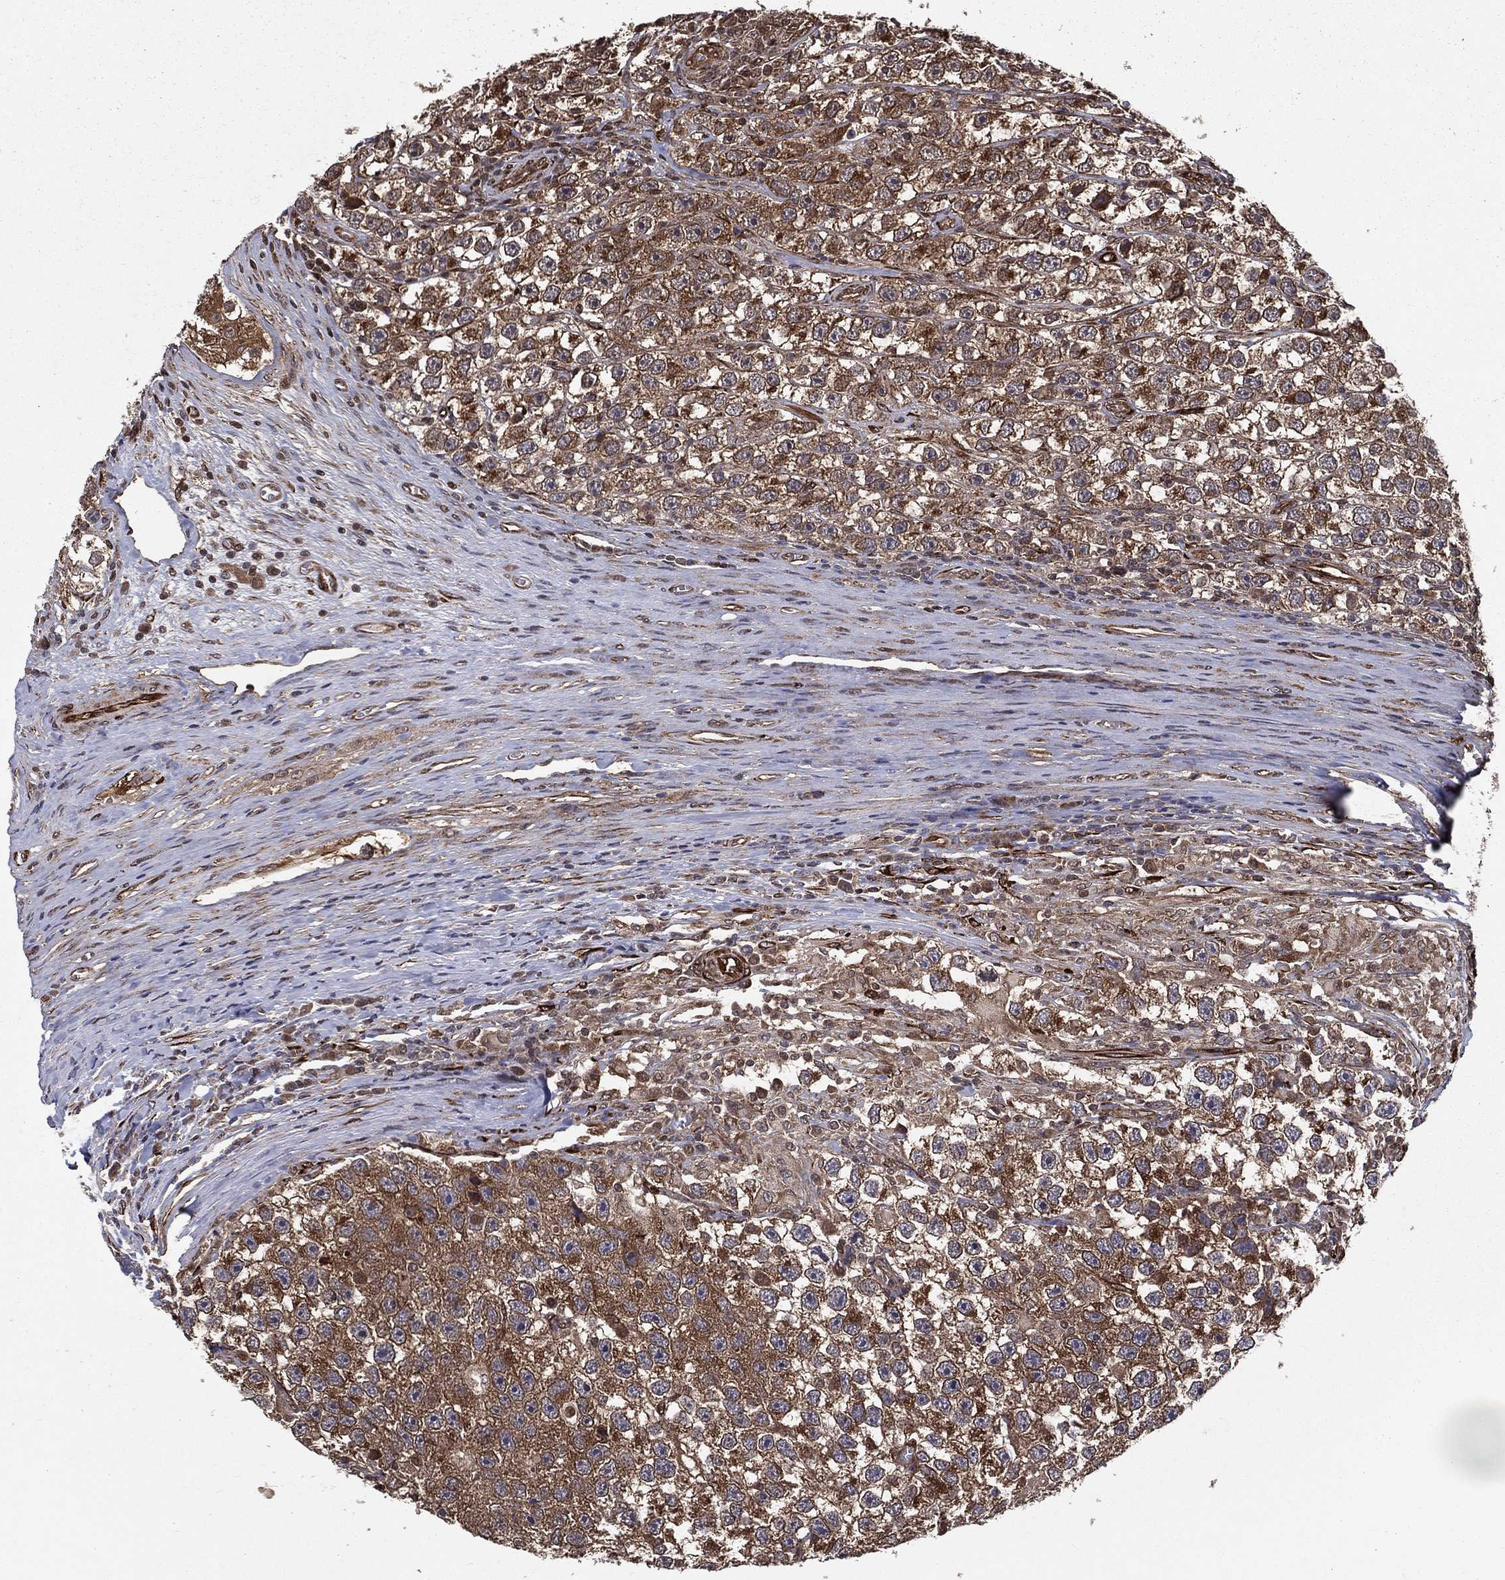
{"staining": {"intensity": "moderate", "quantity": ">75%", "location": "cytoplasmic/membranous"}, "tissue": "testis cancer", "cell_type": "Tumor cells", "image_type": "cancer", "snomed": [{"axis": "morphology", "description": "Seminoma, NOS"}, {"axis": "topography", "description": "Testis"}], "caption": "A micrograph of human testis cancer (seminoma) stained for a protein reveals moderate cytoplasmic/membranous brown staining in tumor cells. The protein of interest is stained brown, and the nuclei are stained in blue (DAB (3,3'-diaminobenzidine) IHC with brightfield microscopy, high magnification).", "gene": "CERS2", "patient": {"sex": "male", "age": 26}}